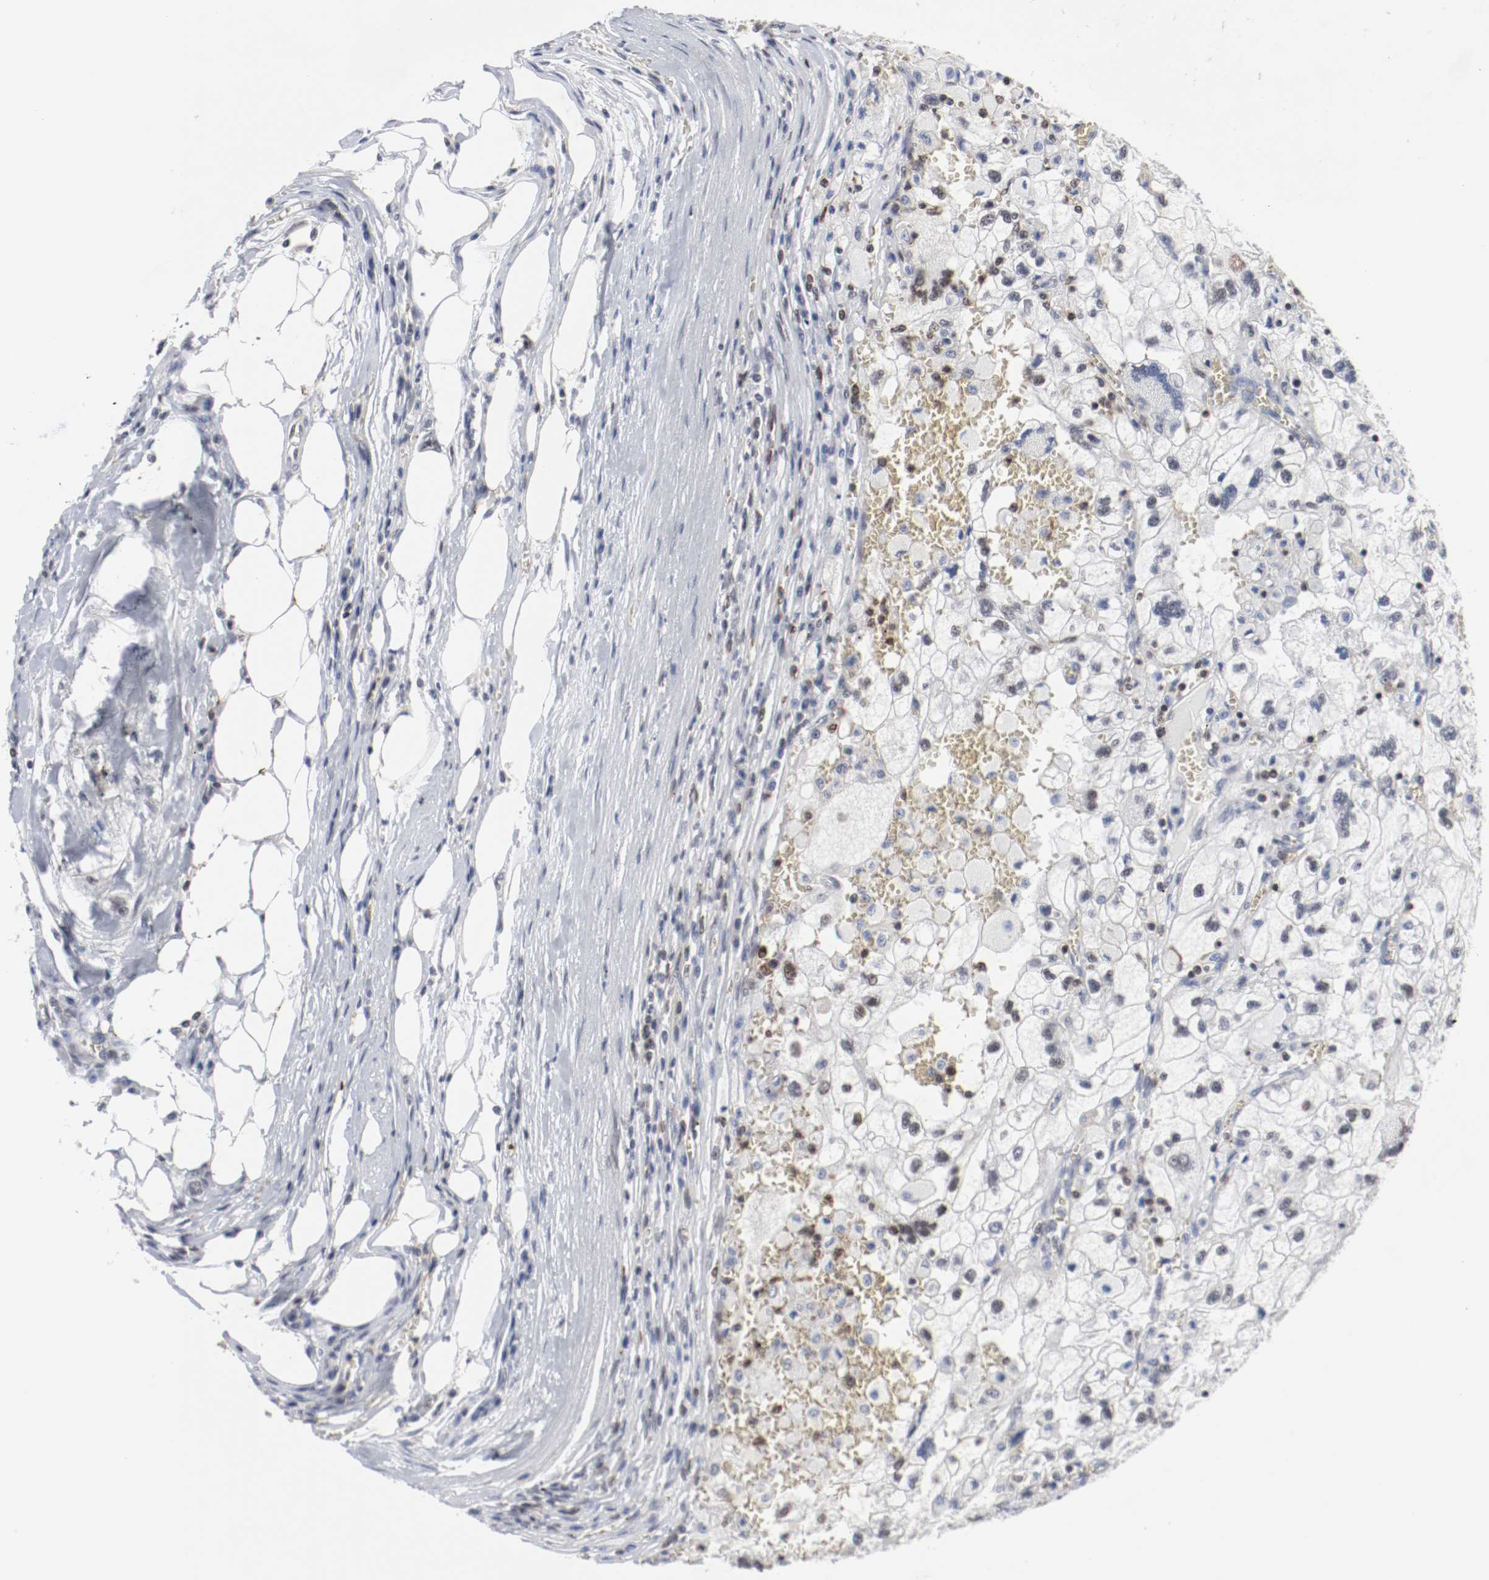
{"staining": {"intensity": "negative", "quantity": "none", "location": "none"}, "tissue": "renal cancer", "cell_type": "Tumor cells", "image_type": "cancer", "snomed": [{"axis": "morphology", "description": "Normal tissue, NOS"}, {"axis": "morphology", "description": "Adenocarcinoma, NOS"}, {"axis": "topography", "description": "Kidney"}], "caption": "IHC photomicrograph of neoplastic tissue: human renal cancer (adenocarcinoma) stained with DAB (3,3'-diaminobenzidine) shows no significant protein staining in tumor cells. (Brightfield microscopy of DAB IHC at high magnification).", "gene": "JUND", "patient": {"sex": "male", "age": 71}}